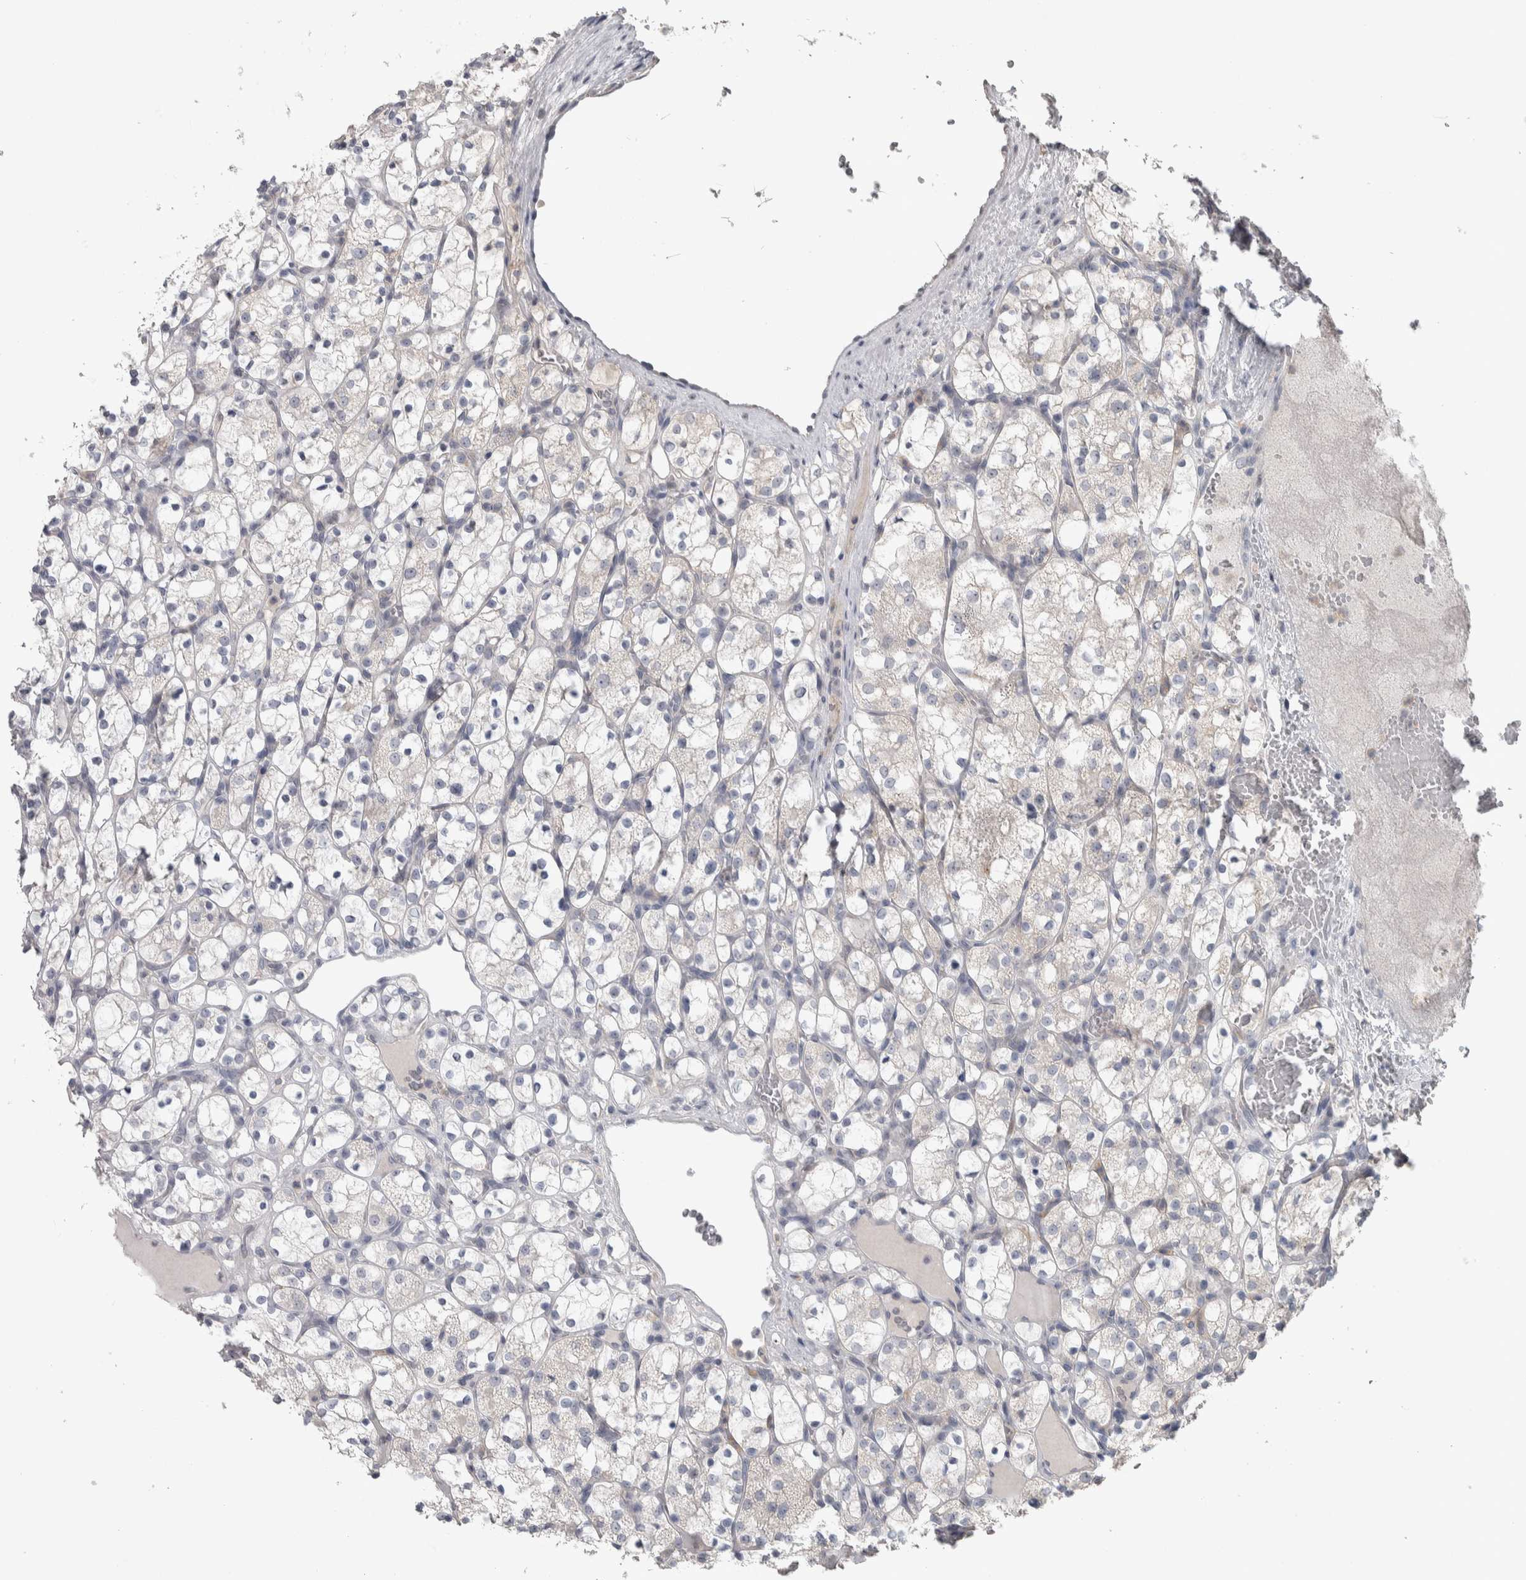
{"staining": {"intensity": "negative", "quantity": "none", "location": "none"}, "tissue": "renal cancer", "cell_type": "Tumor cells", "image_type": "cancer", "snomed": [{"axis": "morphology", "description": "Adenocarcinoma, NOS"}, {"axis": "topography", "description": "Kidney"}], "caption": "Micrograph shows no significant protein expression in tumor cells of renal cancer (adenocarcinoma). The staining is performed using DAB (3,3'-diaminobenzidine) brown chromogen with nuclei counter-stained in using hematoxylin.", "gene": "SRP68", "patient": {"sex": "female", "age": 69}}